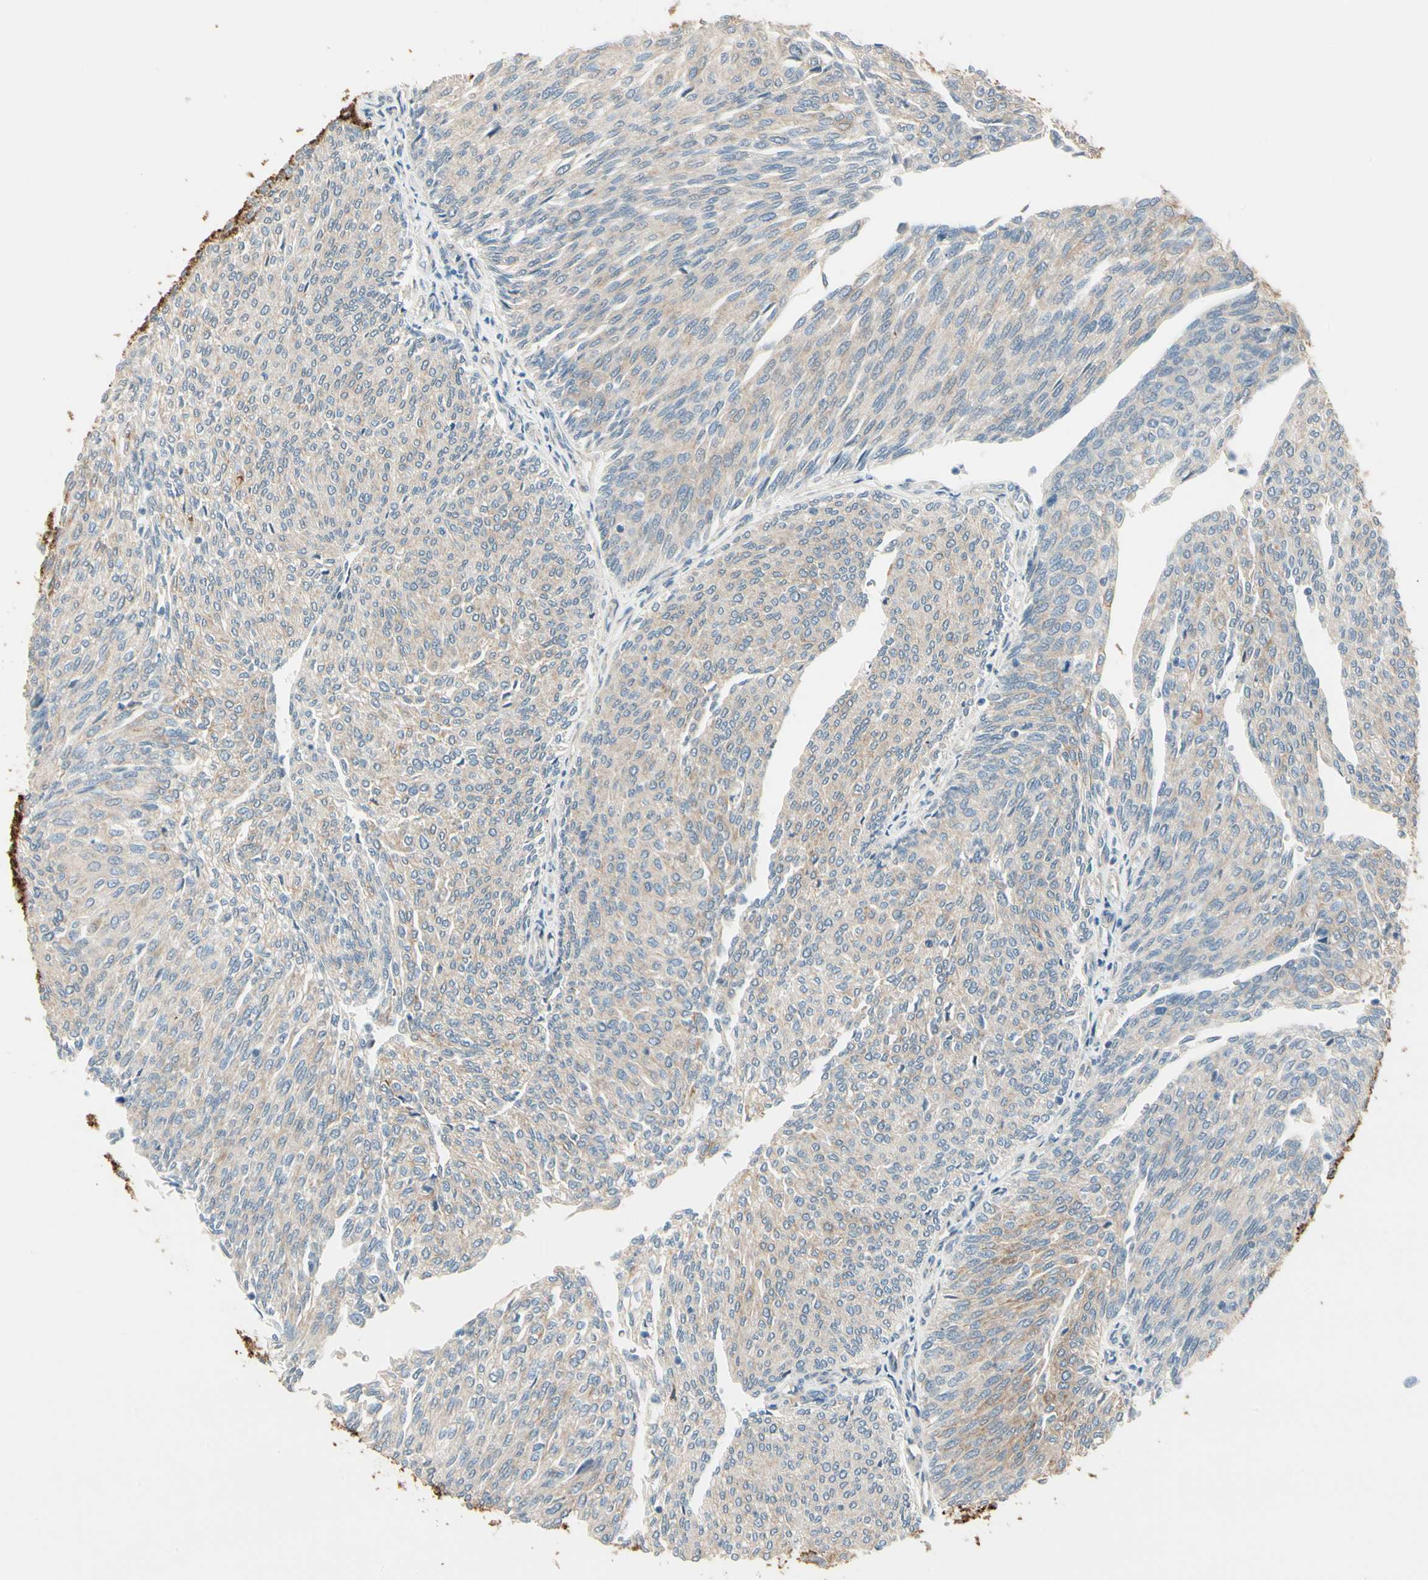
{"staining": {"intensity": "moderate", "quantity": "<25%", "location": "cytoplasmic/membranous"}, "tissue": "urothelial cancer", "cell_type": "Tumor cells", "image_type": "cancer", "snomed": [{"axis": "morphology", "description": "Urothelial carcinoma, Low grade"}, {"axis": "topography", "description": "Urinary bladder"}], "caption": "Immunohistochemistry (DAB (3,3'-diaminobenzidine)) staining of human urothelial cancer exhibits moderate cytoplasmic/membranous protein staining in about <25% of tumor cells.", "gene": "DUSP12", "patient": {"sex": "female", "age": 79}}